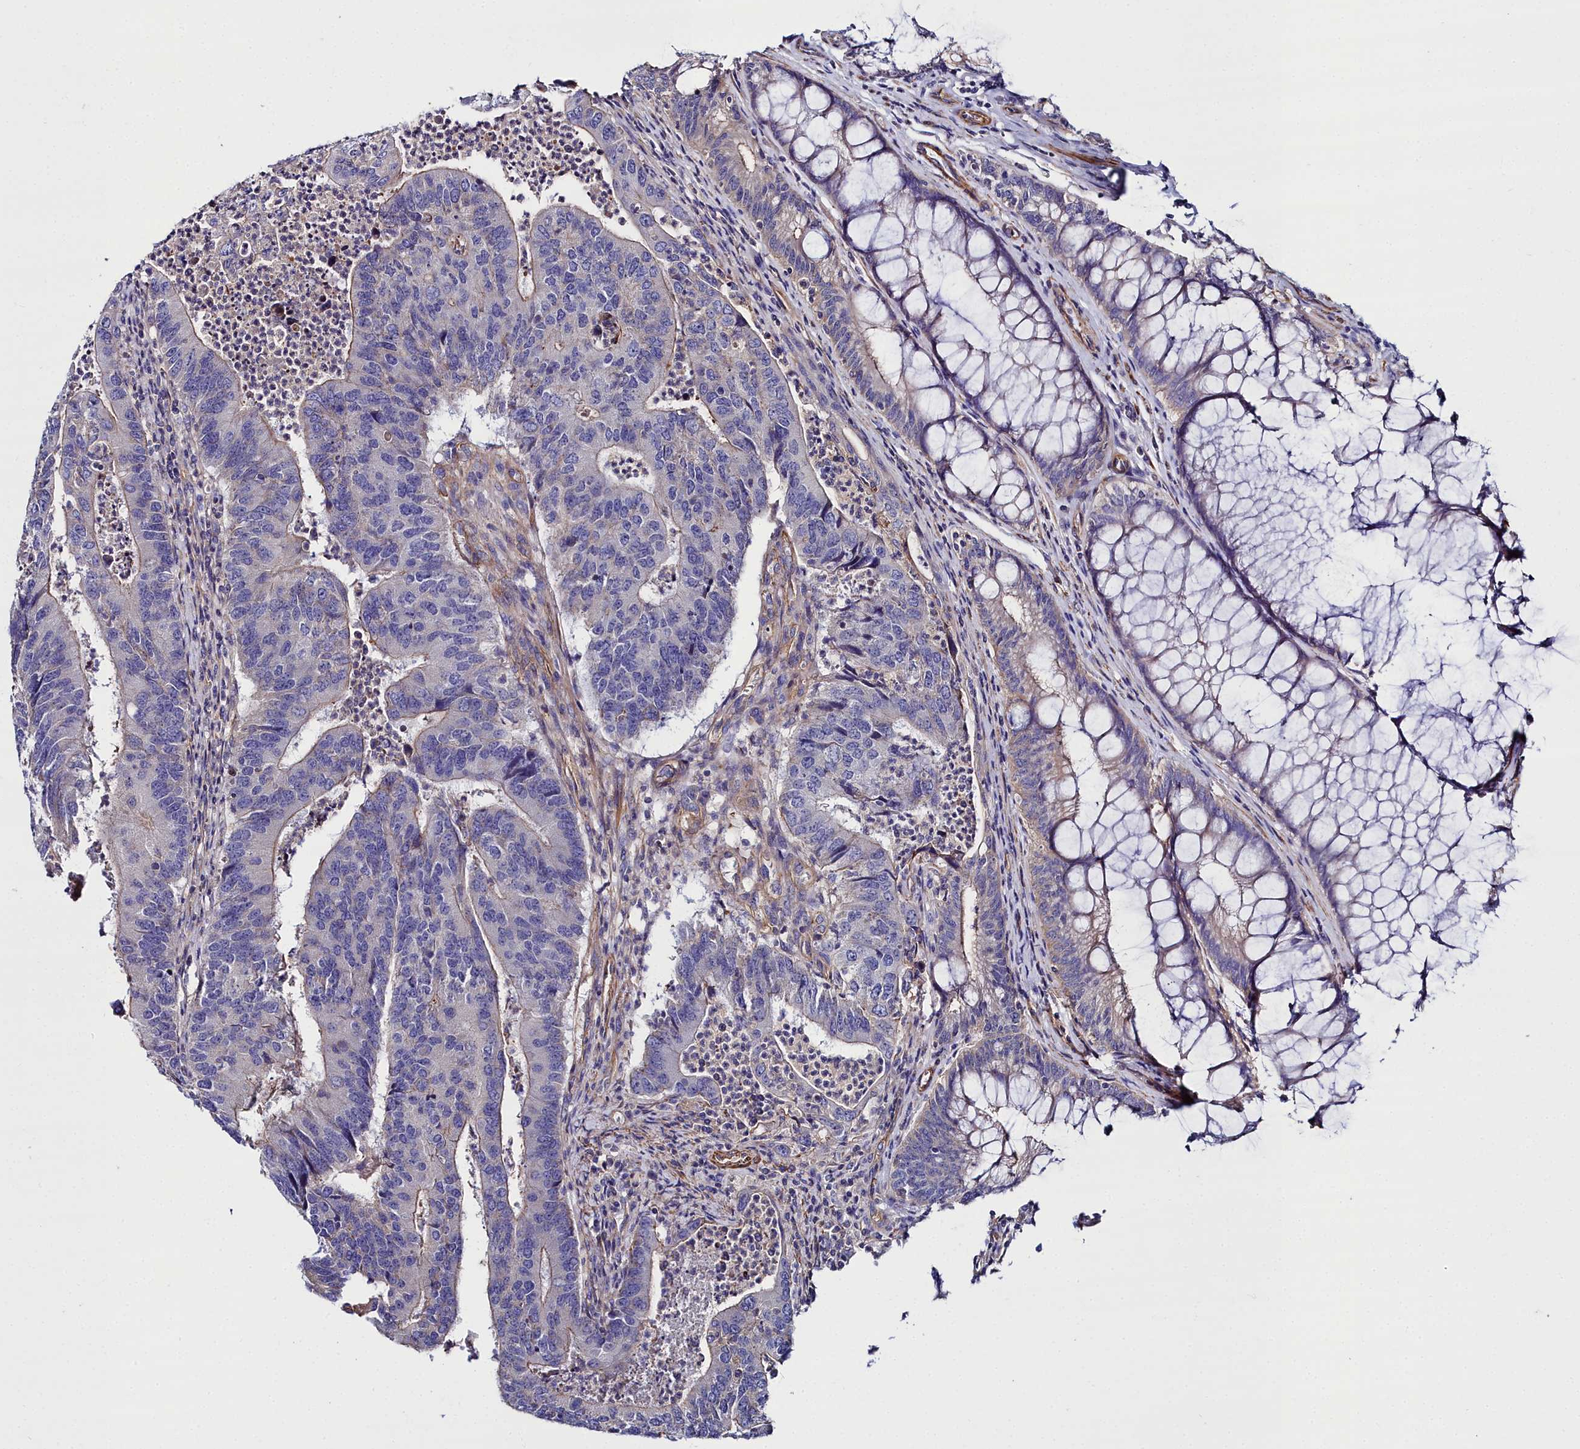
{"staining": {"intensity": "weak", "quantity": "25%-75%", "location": "cytoplasmic/membranous"}, "tissue": "colorectal cancer", "cell_type": "Tumor cells", "image_type": "cancer", "snomed": [{"axis": "morphology", "description": "Adenocarcinoma, NOS"}, {"axis": "topography", "description": "Colon"}], "caption": "Protein analysis of colorectal cancer (adenocarcinoma) tissue displays weak cytoplasmic/membranous expression in about 25%-75% of tumor cells.", "gene": "FADS3", "patient": {"sex": "female", "age": 67}}